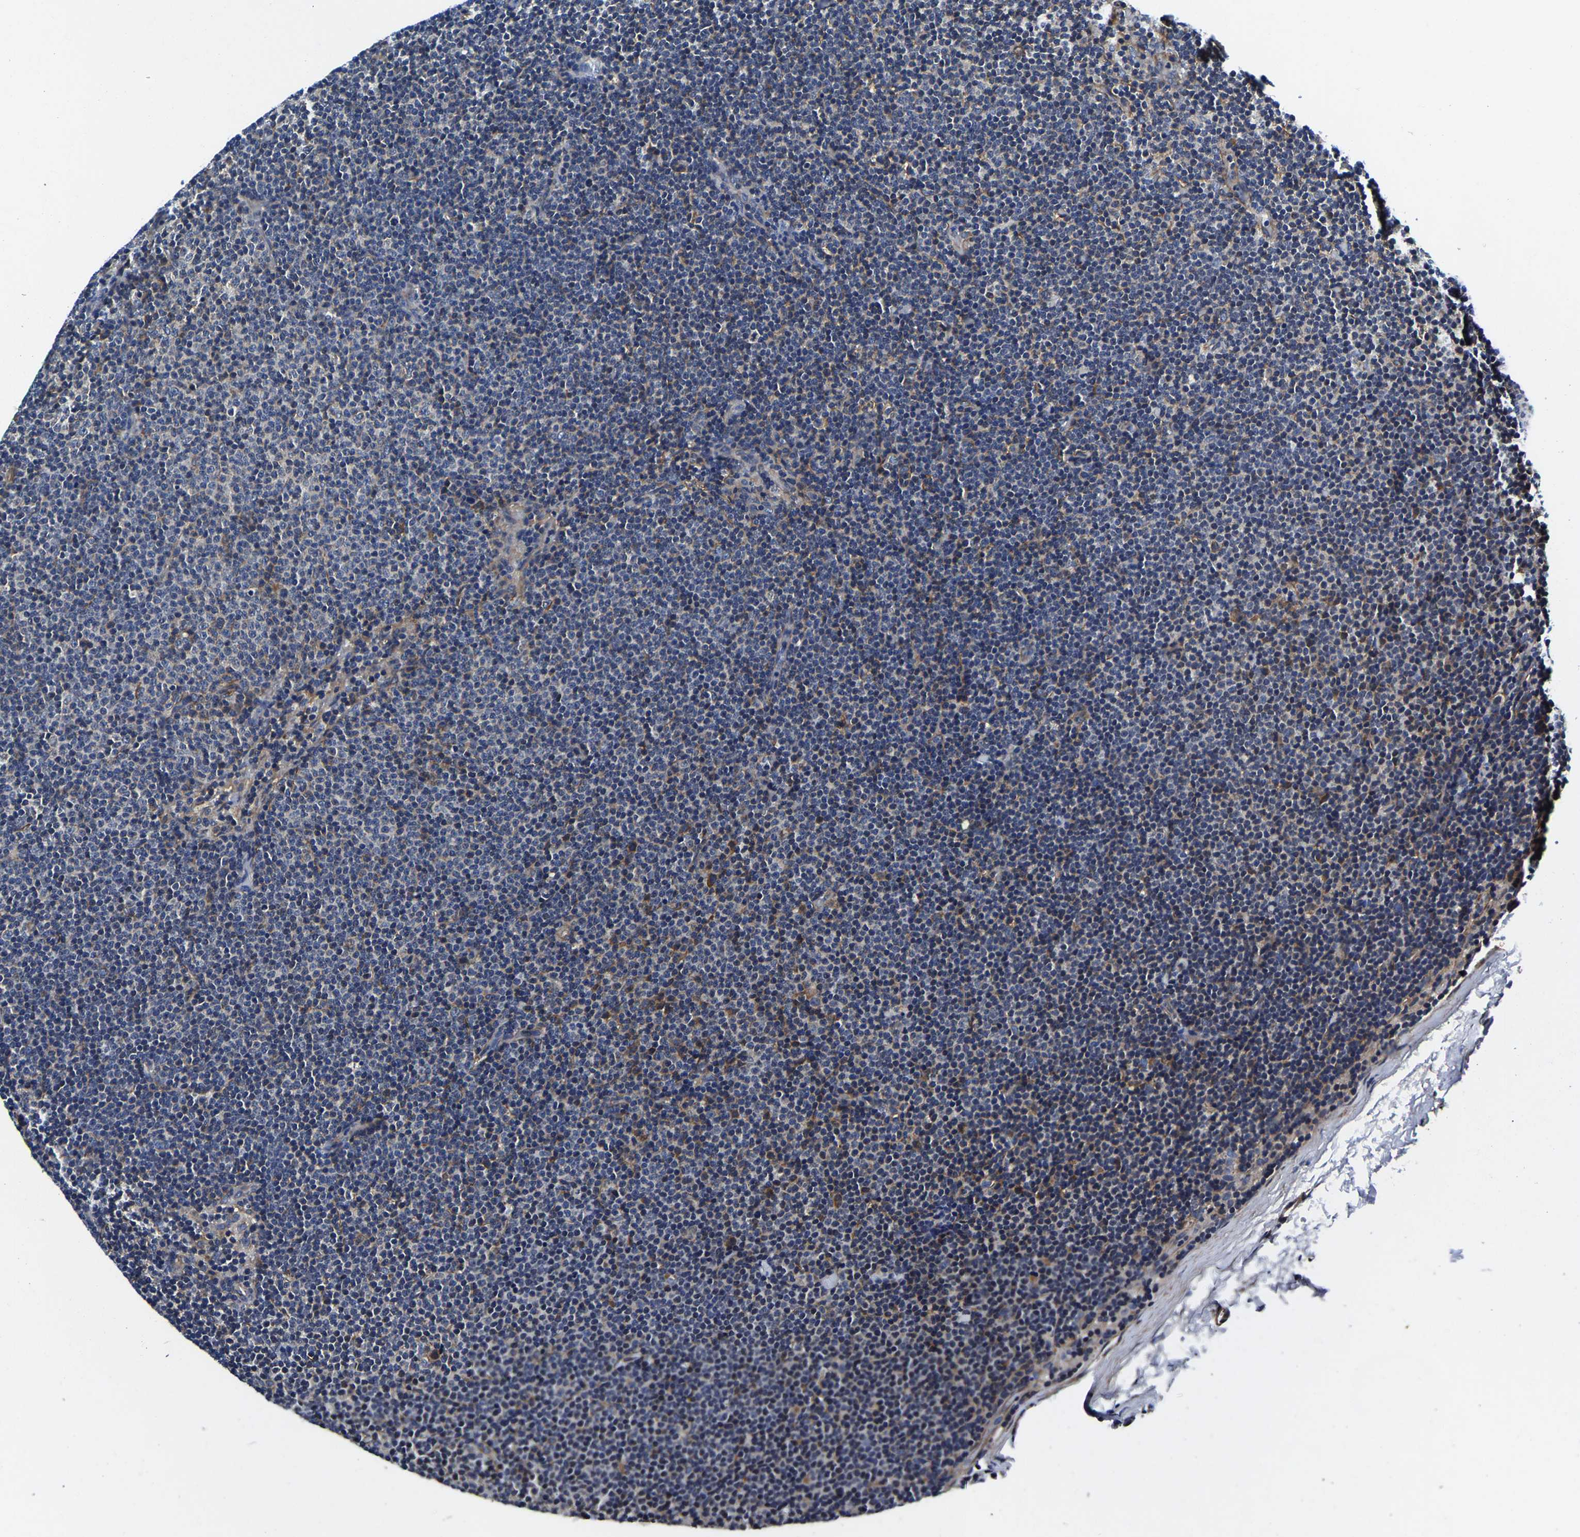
{"staining": {"intensity": "negative", "quantity": "none", "location": "none"}, "tissue": "lymphoma", "cell_type": "Tumor cells", "image_type": "cancer", "snomed": [{"axis": "morphology", "description": "Malignant lymphoma, non-Hodgkin's type, Low grade"}, {"axis": "topography", "description": "Lymph node"}], "caption": "This is an immunohistochemistry histopathology image of human malignant lymphoma, non-Hodgkin's type (low-grade). There is no expression in tumor cells.", "gene": "KCTD17", "patient": {"sex": "female", "age": 53}}